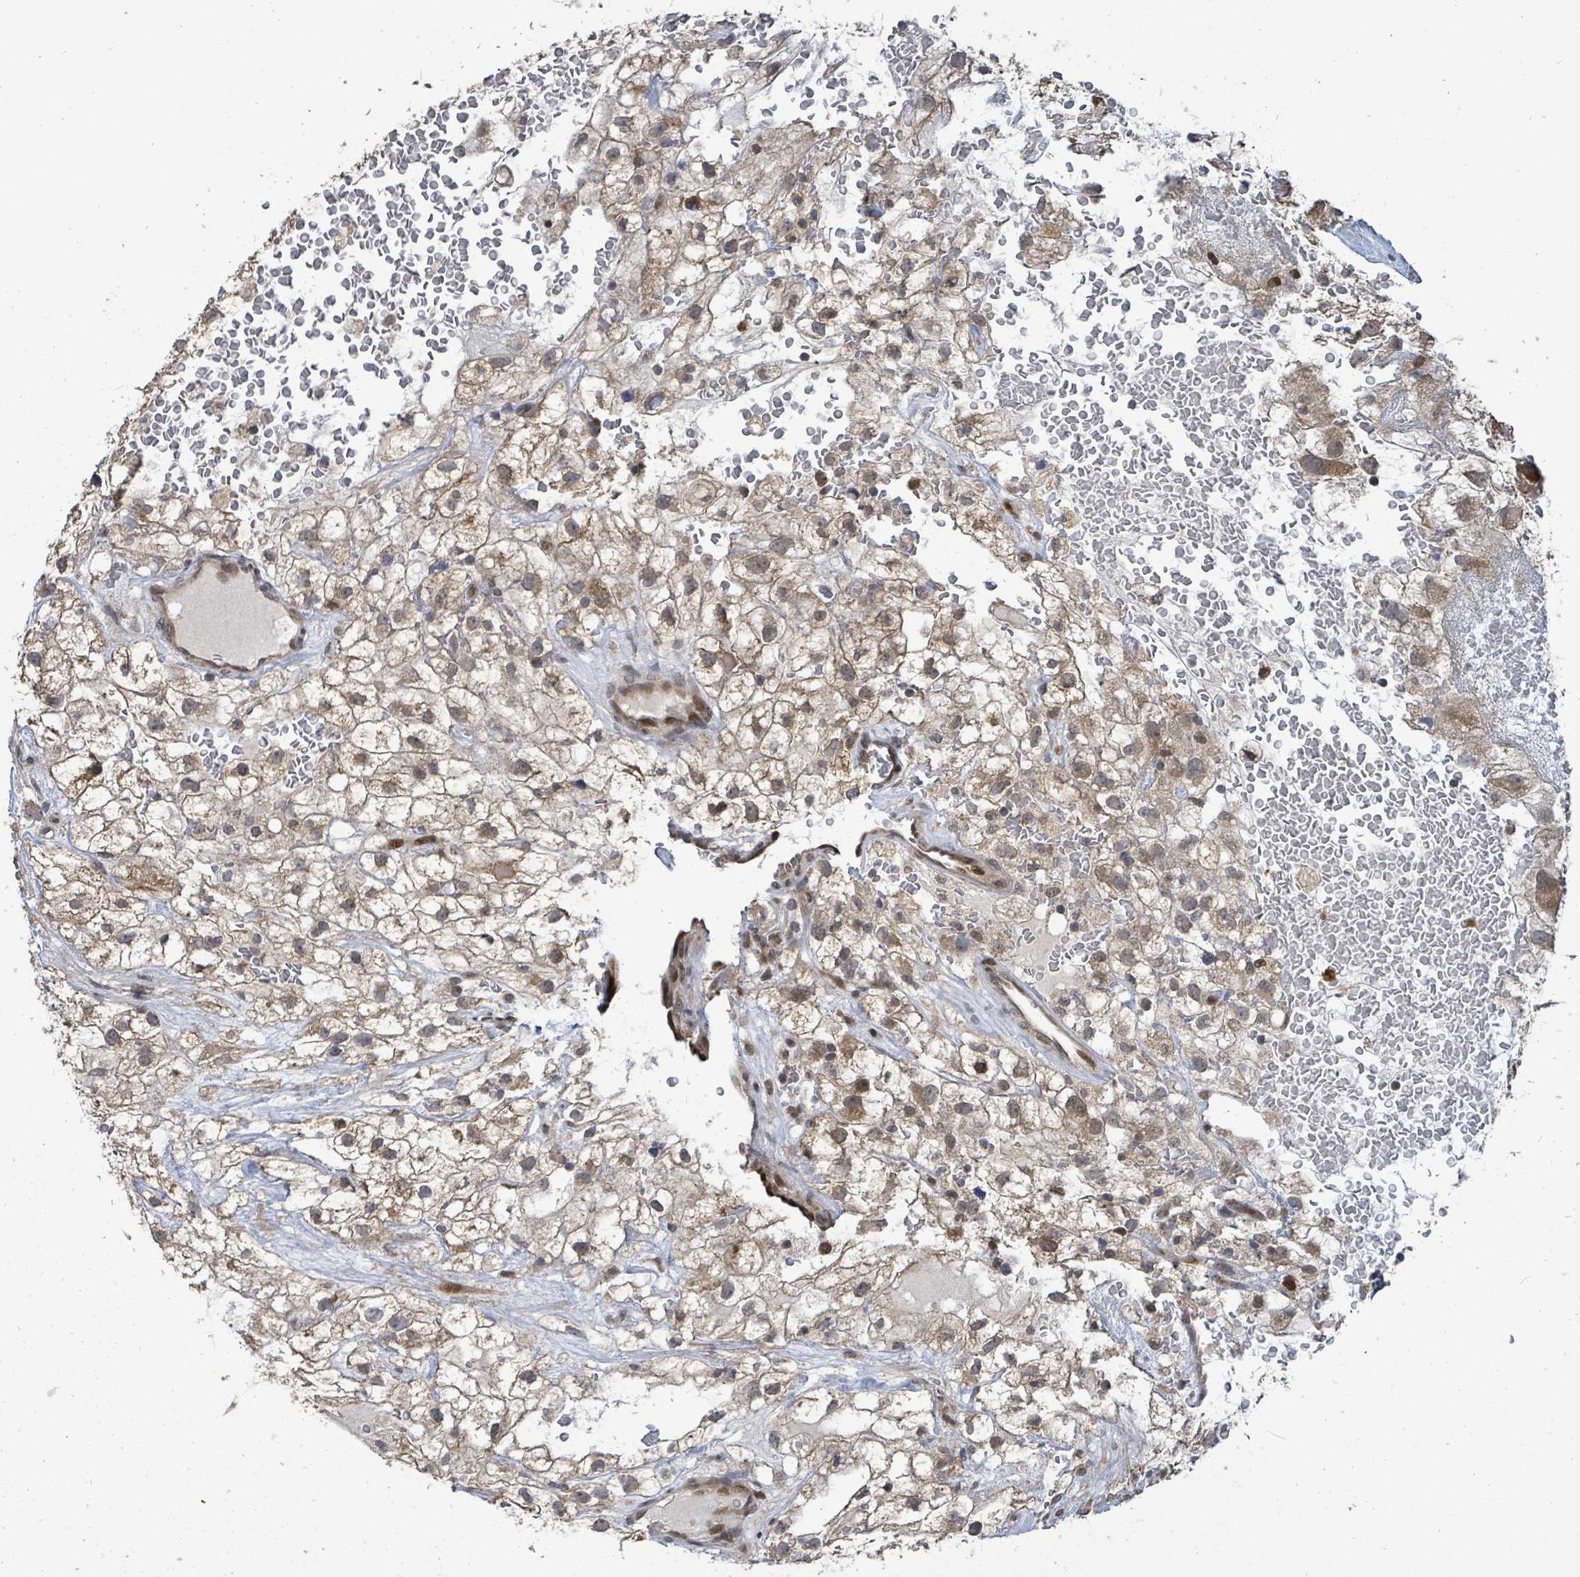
{"staining": {"intensity": "moderate", "quantity": "25%-75%", "location": "cytoplasmic/membranous,nuclear"}, "tissue": "renal cancer", "cell_type": "Tumor cells", "image_type": "cancer", "snomed": [{"axis": "morphology", "description": "Adenocarcinoma, NOS"}, {"axis": "topography", "description": "Kidney"}], "caption": "Human renal cancer (adenocarcinoma) stained with a brown dye exhibits moderate cytoplasmic/membranous and nuclear positive expression in approximately 25%-75% of tumor cells.", "gene": "COQ6", "patient": {"sex": "male", "age": 59}}